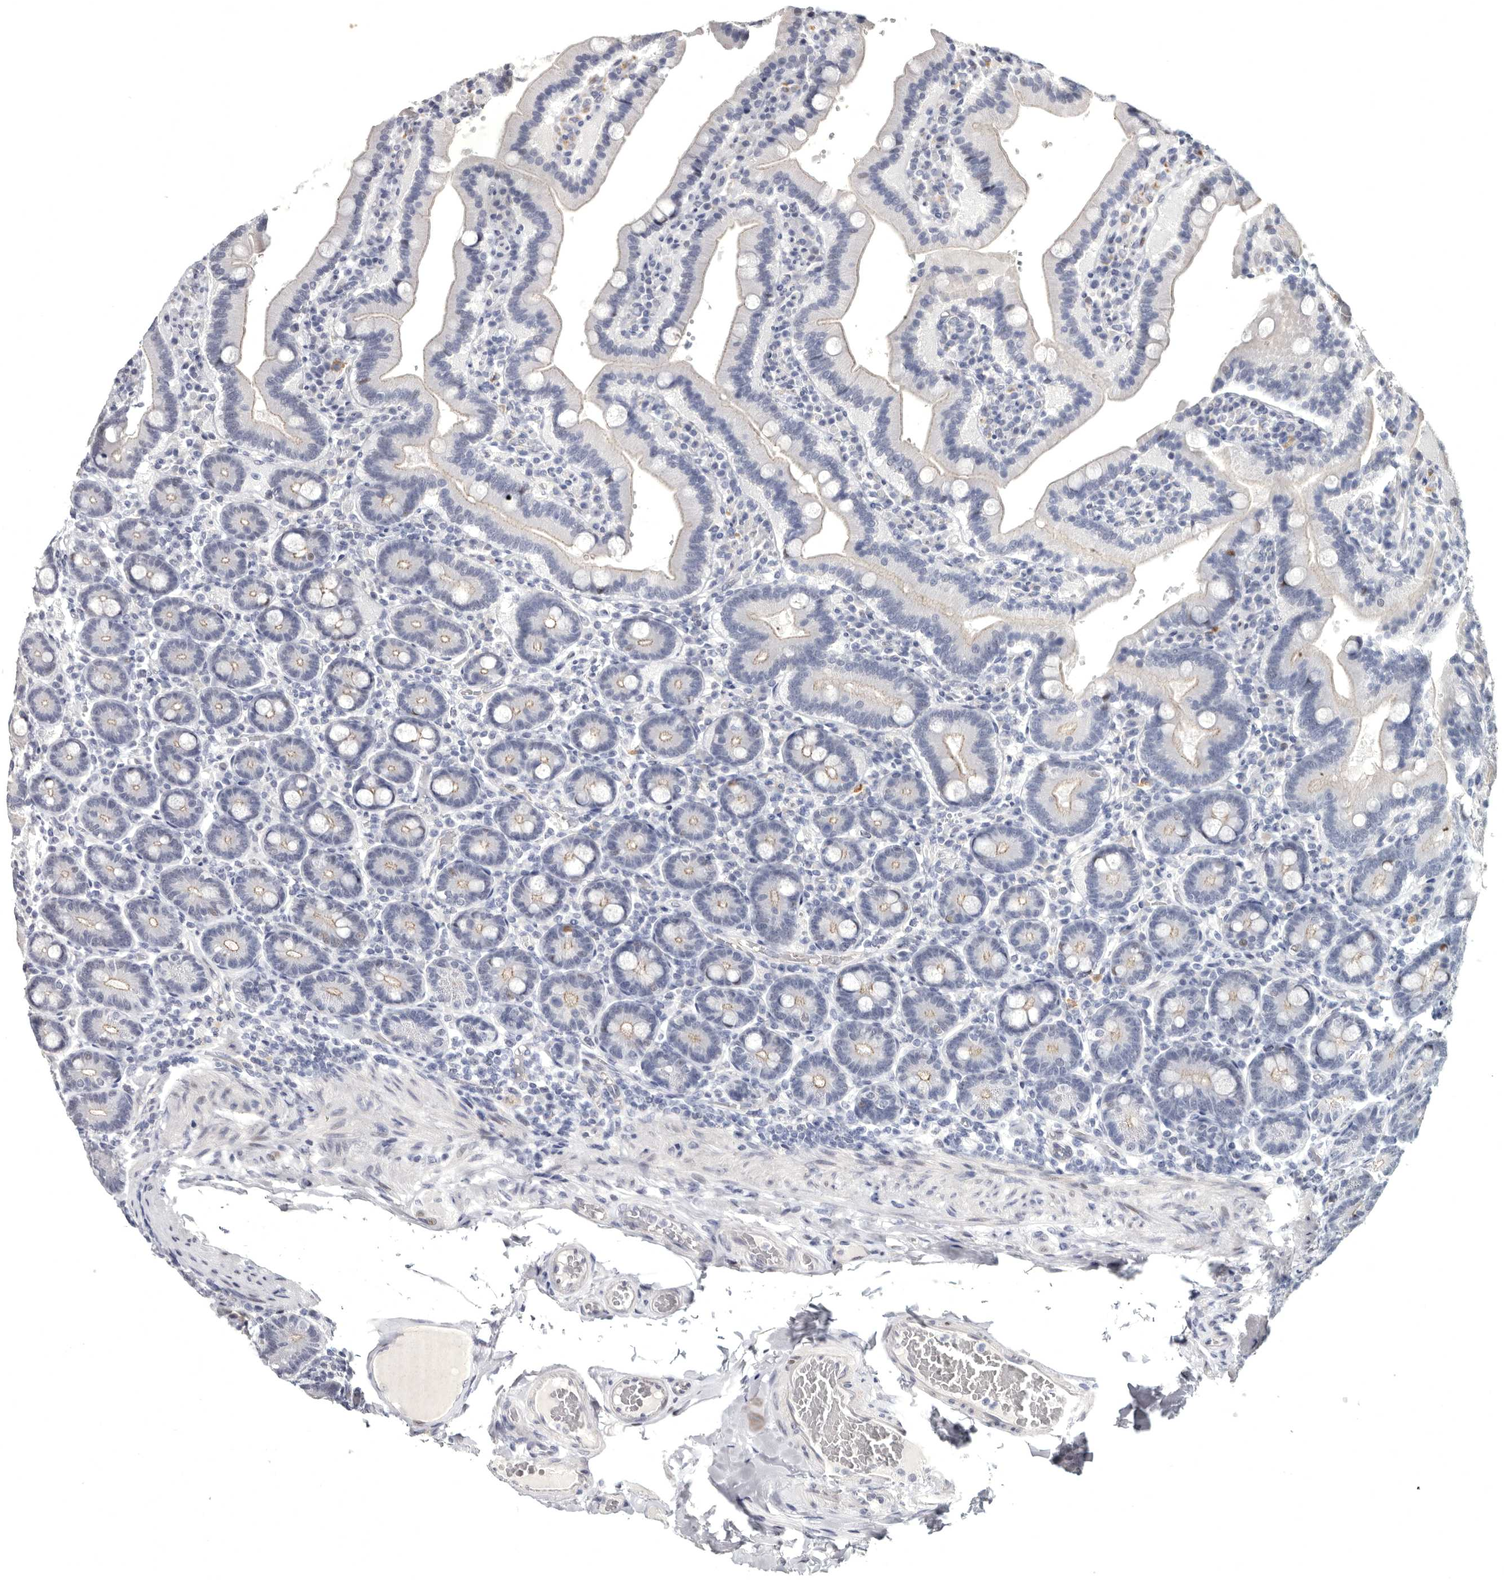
{"staining": {"intensity": "moderate", "quantity": "<25%", "location": "nuclear"}, "tissue": "duodenum", "cell_type": "Glandular cells", "image_type": "normal", "snomed": [{"axis": "morphology", "description": "Normal tissue, NOS"}, {"axis": "topography", "description": "Duodenum"}], "caption": "Benign duodenum was stained to show a protein in brown. There is low levels of moderate nuclear positivity in approximately <25% of glandular cells.", "gene": "WRAP73", "patient": {"sex": "female", "age": 62}}